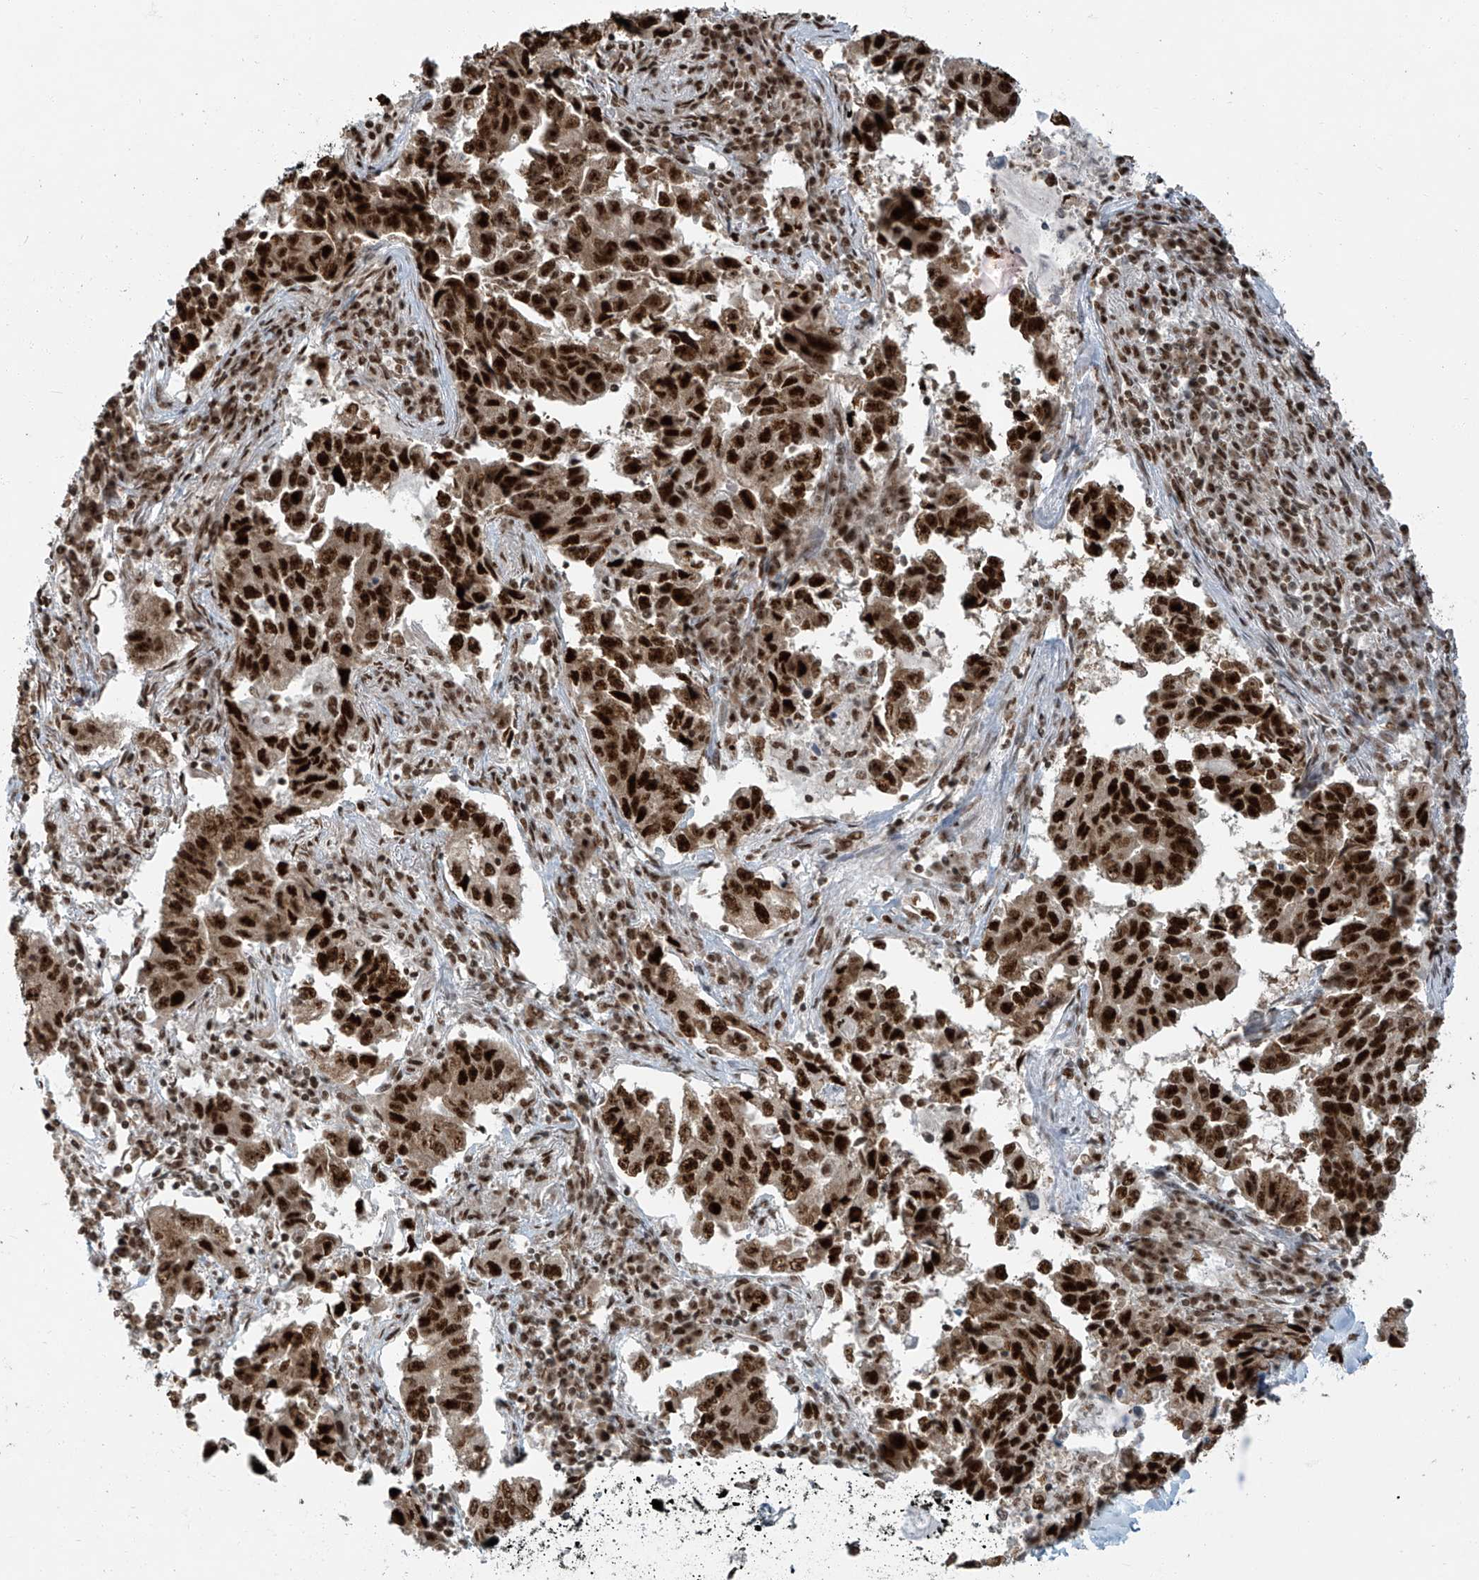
{"staining": {"intensity": "strong", "quantity": ">75%", "location": "nuclear"}, "tissue": "lung cancer", "cell_type": "Tumor cells", "image_type": "cancer", "snomed": [{"axis": "morphology", "description": "Adenocarcinoma, NOS"}, {"axis": "topography", "description": "Lung"}], "caption": "Immunohistochemical staining of human lung cancer shows high levels of strong nuclear expression in approximately >75% of tumor cells.", "gene": "FAM193B", "patient": {"sex": "female", "age": 51}}